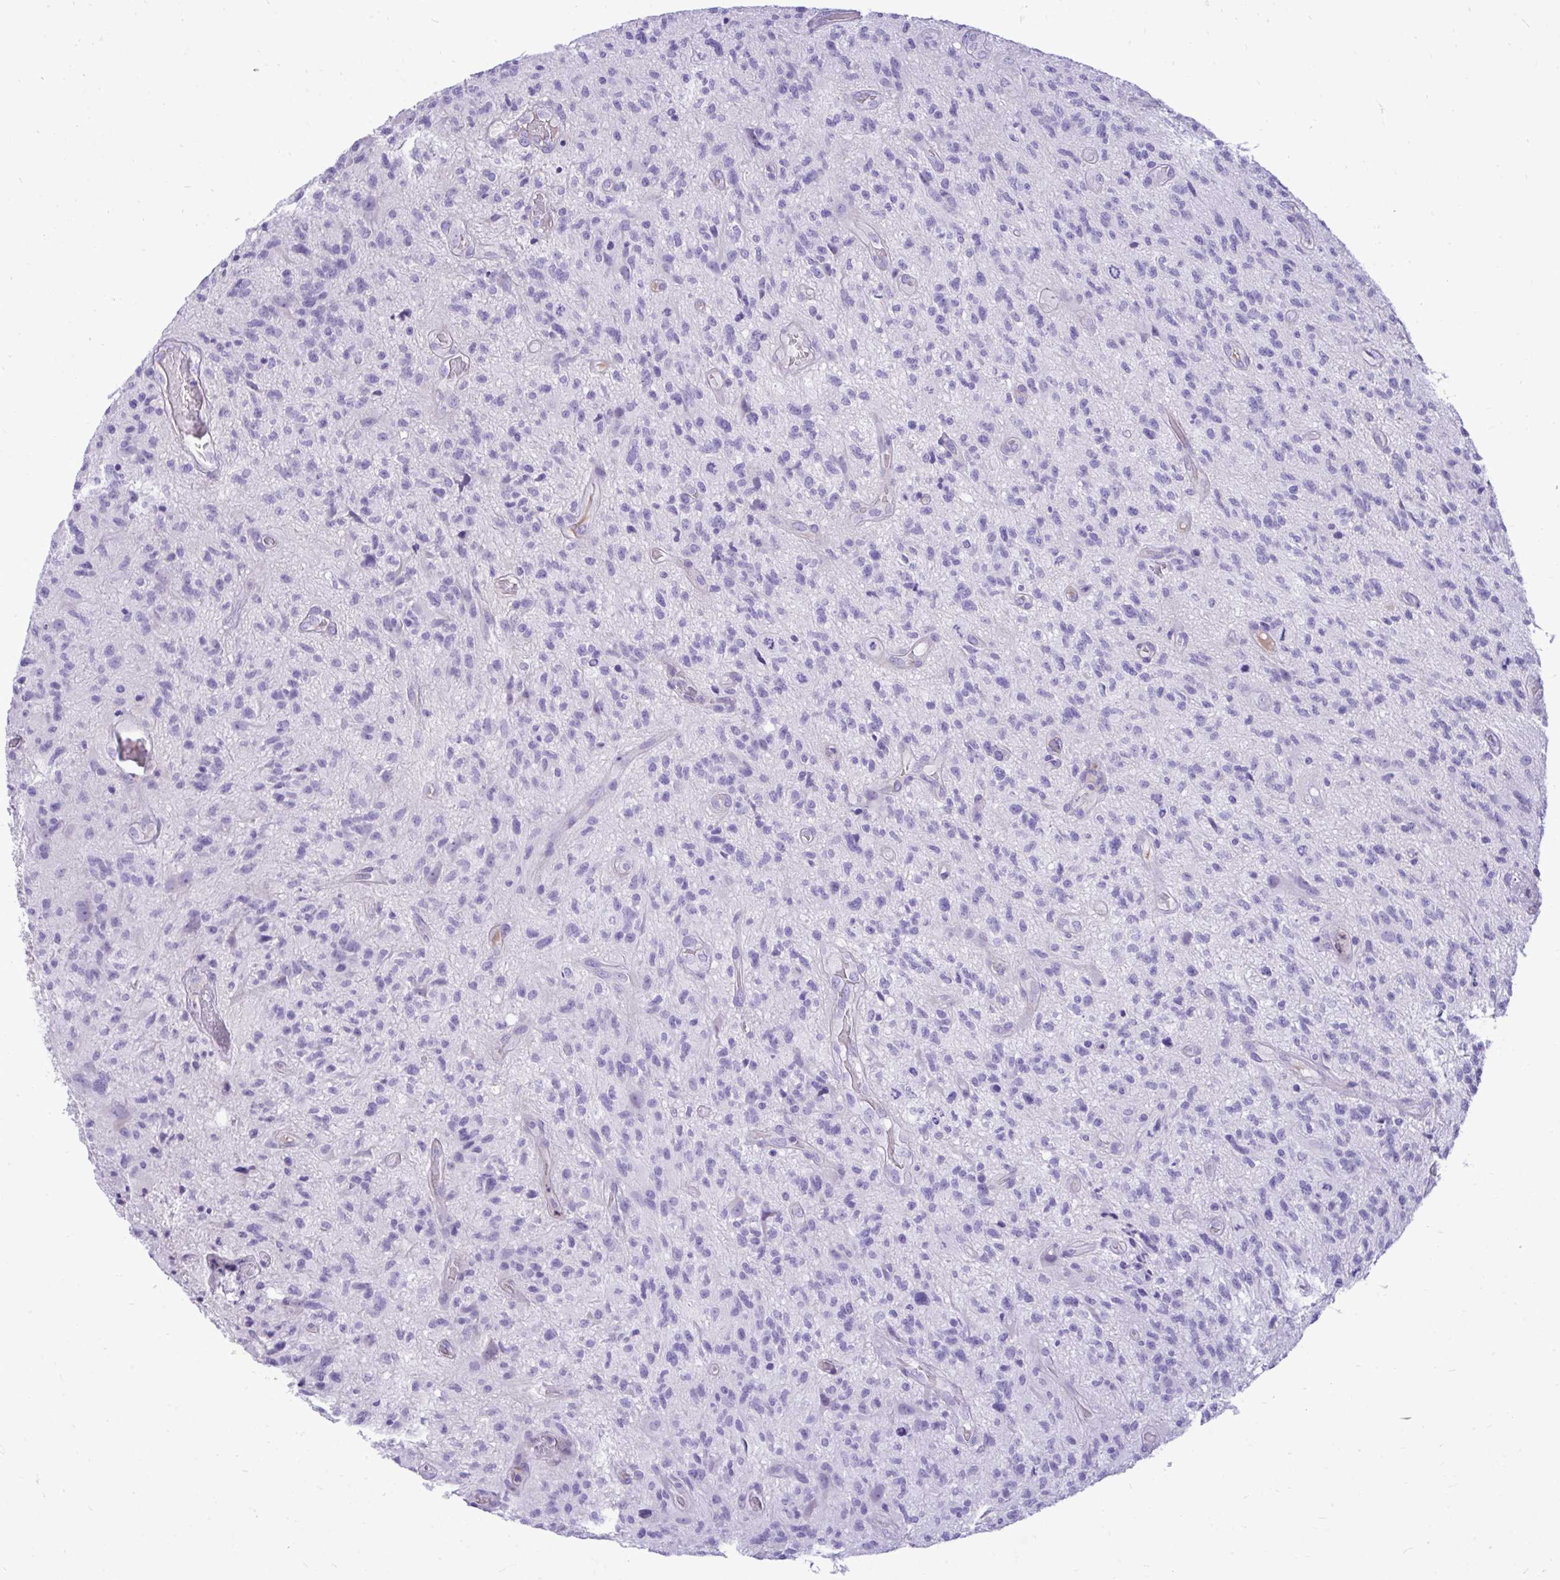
{"staining": {"intensity": "negative", "quantity": "none", "location": "none"}, "tissue": "glioma", "cell_type": "Tumor cells", "image_type": "cancer", "snomed": [{"axis": "morphology", "description": "Glioma, malignant, High grade"}, {"axis": "topography", "description": "Brain"}], "caption": "This micrograph is of malignant high-grade glioma stained with IHC to label a protein in brown with the nuclei are counter-stained blue. There is no expression in tumor cells.", "gene": "HRG", "patient": {"sex": "male", "age": 67}}